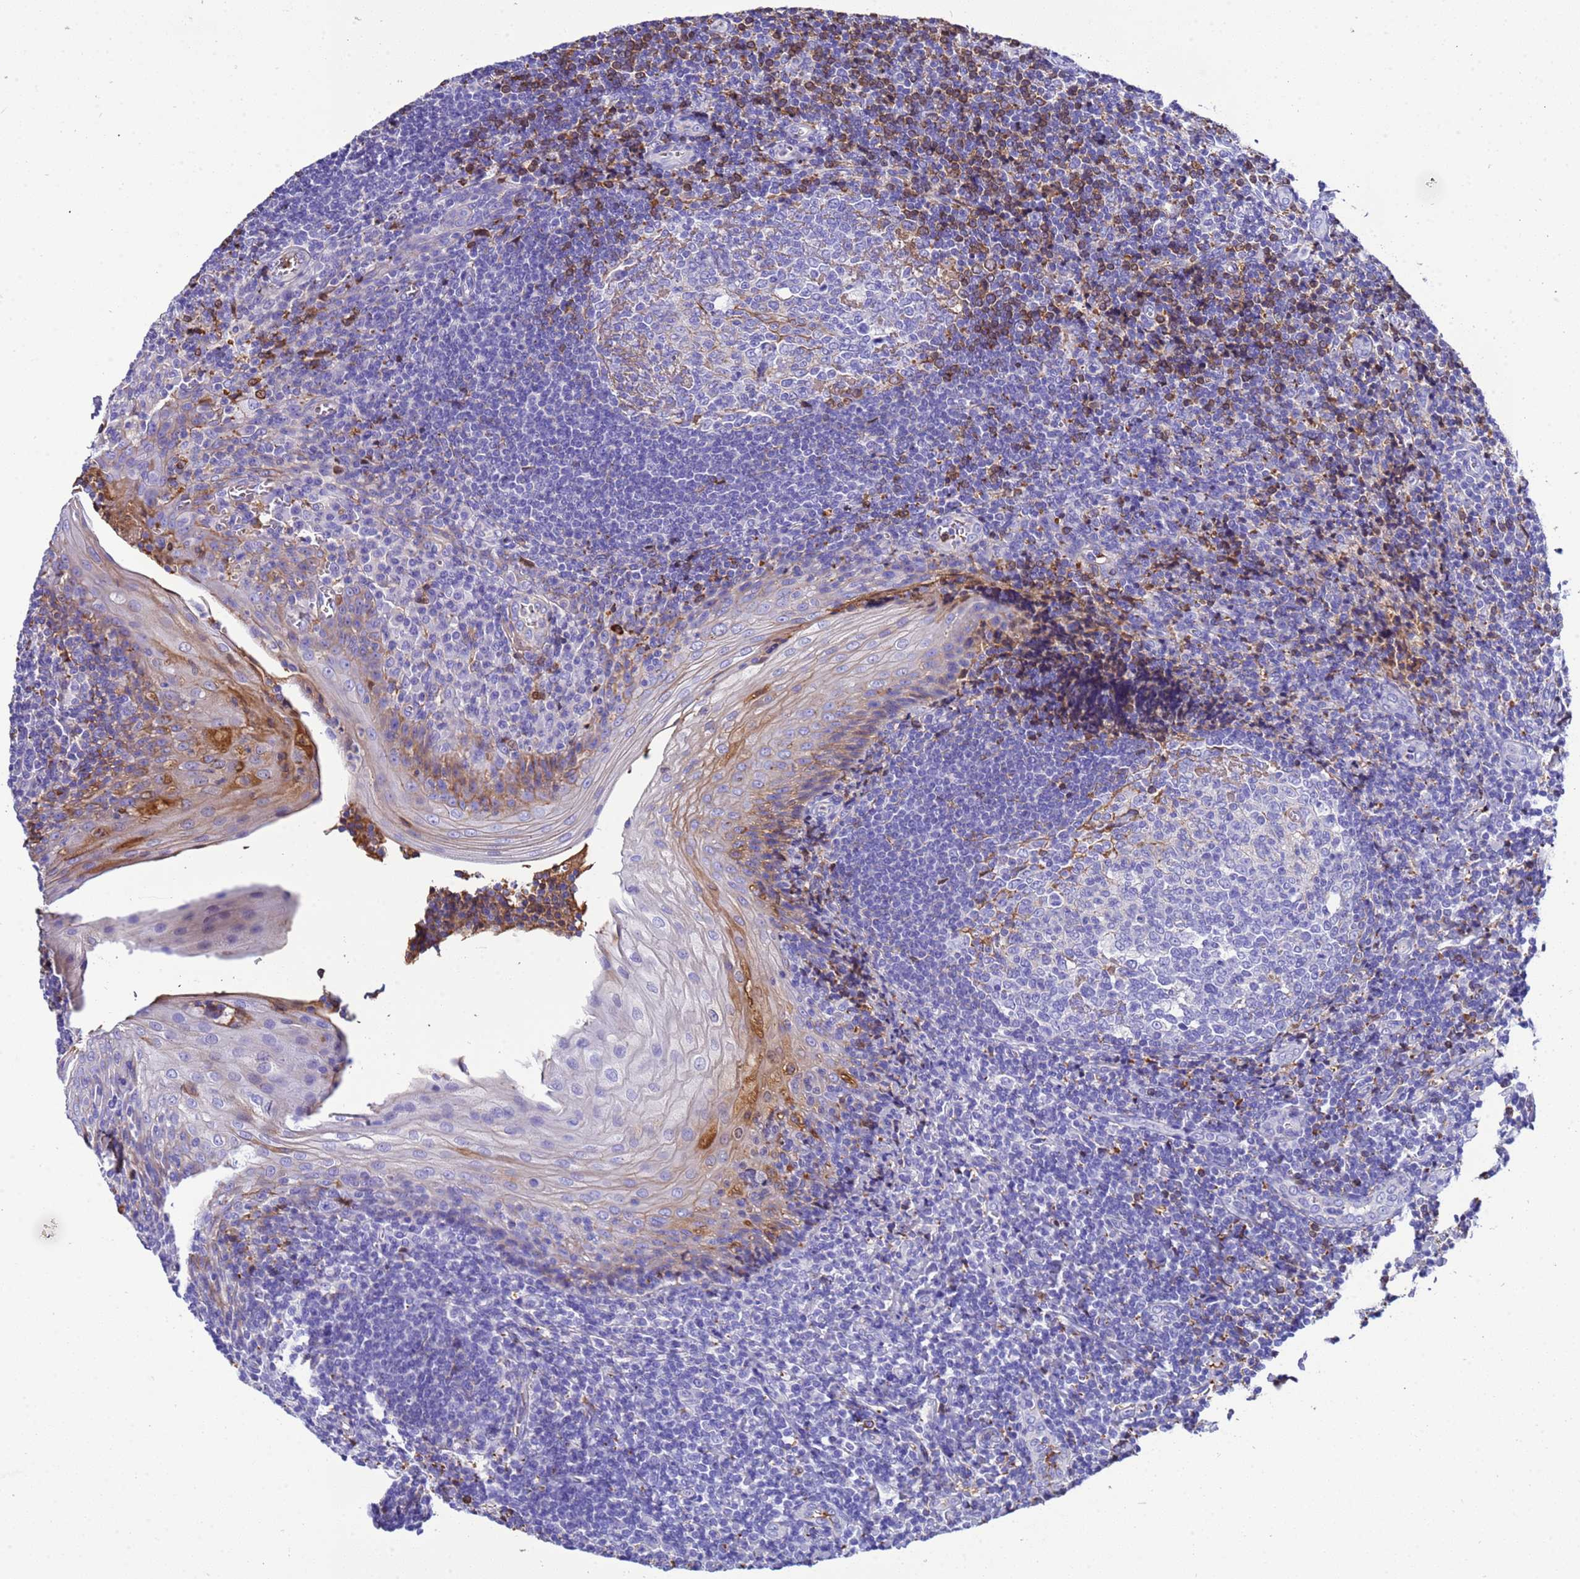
{"staining": {"intensity": "negative", "quantity": "none", "location": "none"}, "tissue": "tonsil", "cell_type": "Germinal center cells", "image_type": "normal", "snomed": [{"axis": "morphology", "description": "Normal tissue, NOS"}, {"axis": "topography", "description": "Tonsil"}], "caption": "Immunohistochemical staining of unremarkable human tonsil exhibits no significant expression in germinal center cells. Brightfield microscopy of immunohistochemistry stained with DAB (brown) and hematoxylin (blue), captured at high magnification.", "gene": "H1", "patient": {"sex": "male", "age": 27}}